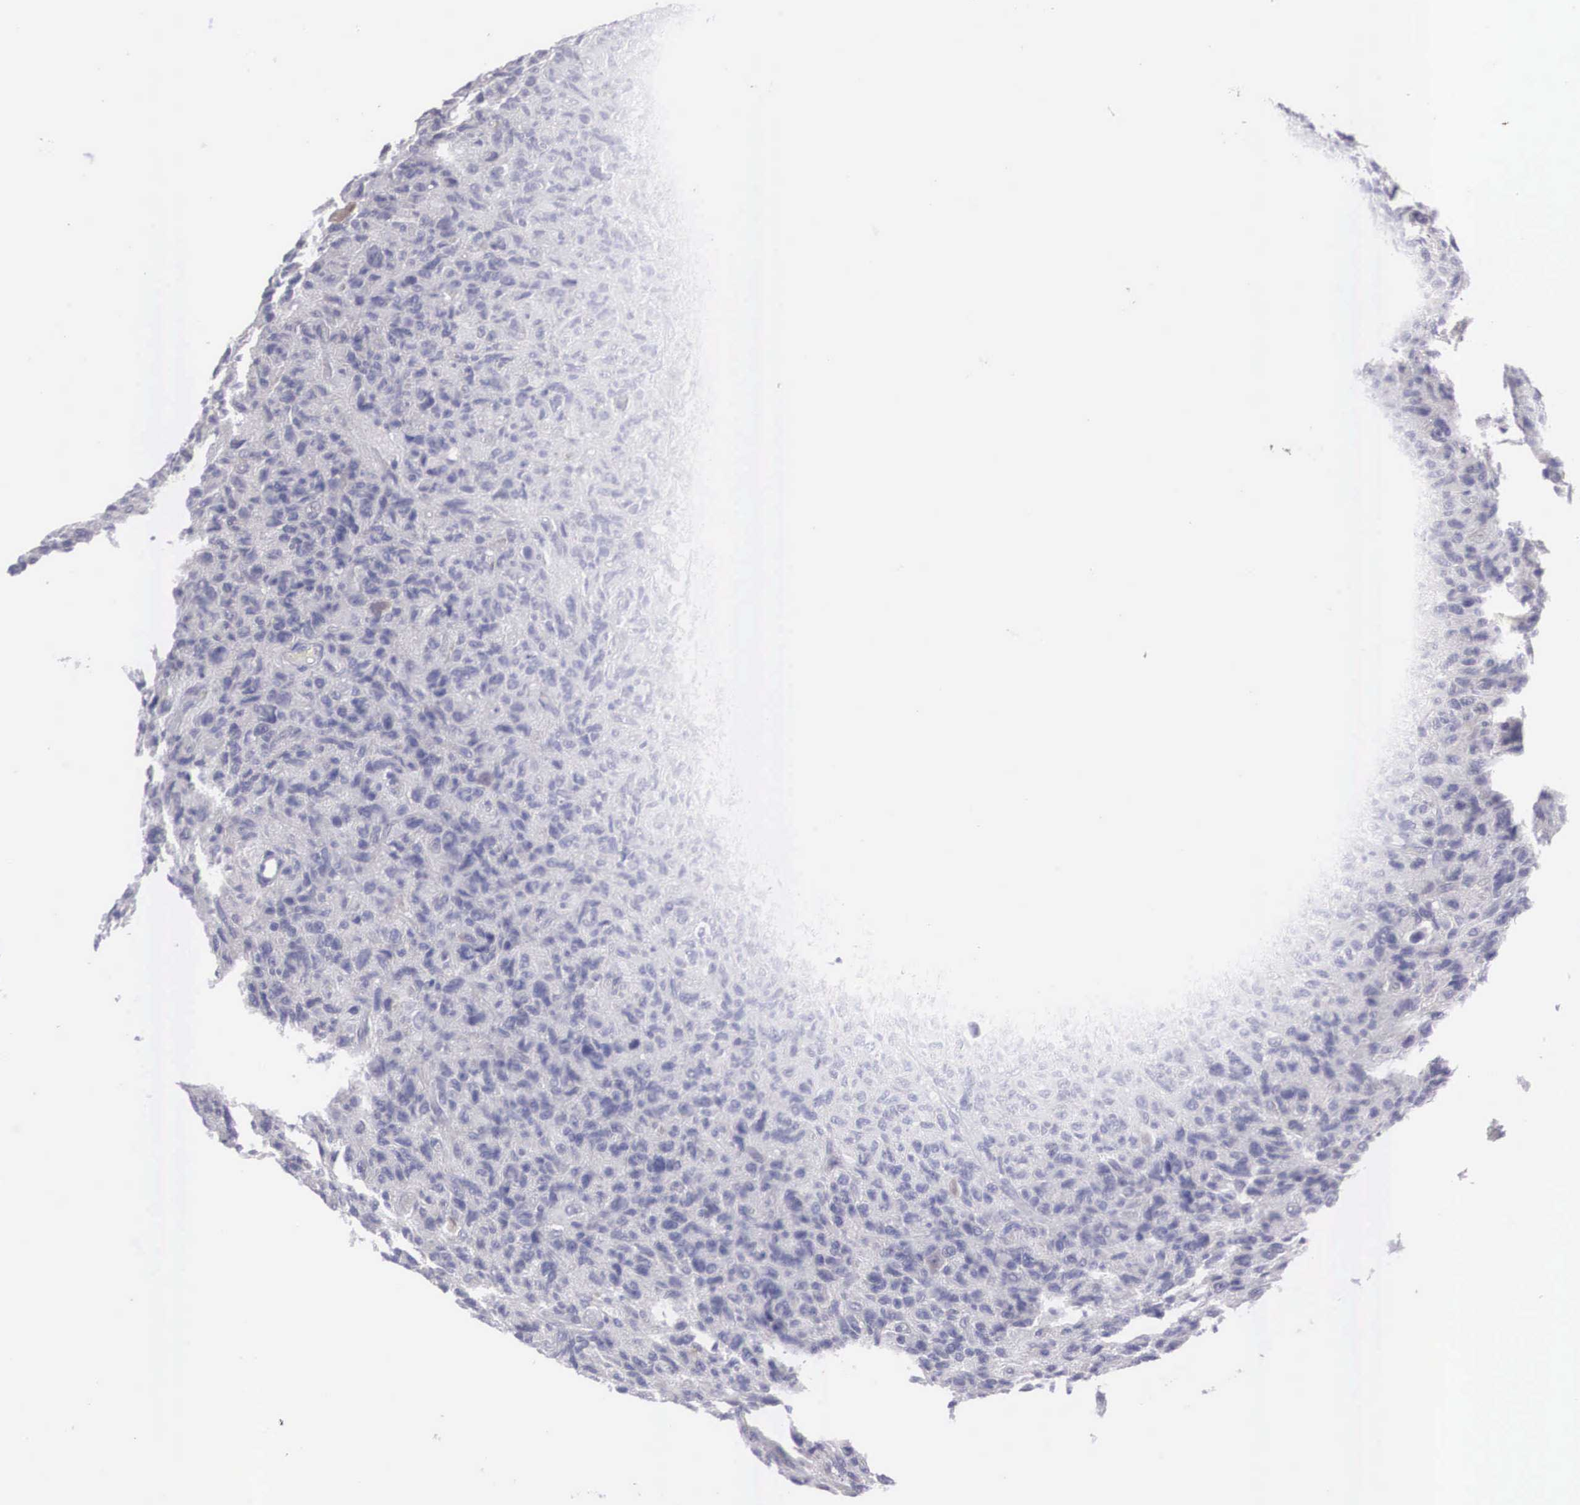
{"staining": {"intensity": "negative", "quantity": "none", "location": "none"}, "tissue": "glioma", "cell_type": "Tumor cells", "image_type": "cancer", "snomed": [{"axis": "morphology", "description": "Glioma, malignant, High grade"}, {"axis": "topography", "description": "Brain"}], "caption": "IHC of human high-grade glioma (malignant) exhibits no positivity in tumor cells. (Stains: DAB (3,3'-diaminobenzidine) IHC with hematoxylin counter stain, Microscopy: brightfield microscopy at high magnification).", "gene": "REPS2", "patient": {"sex": "female", "age": 60}}